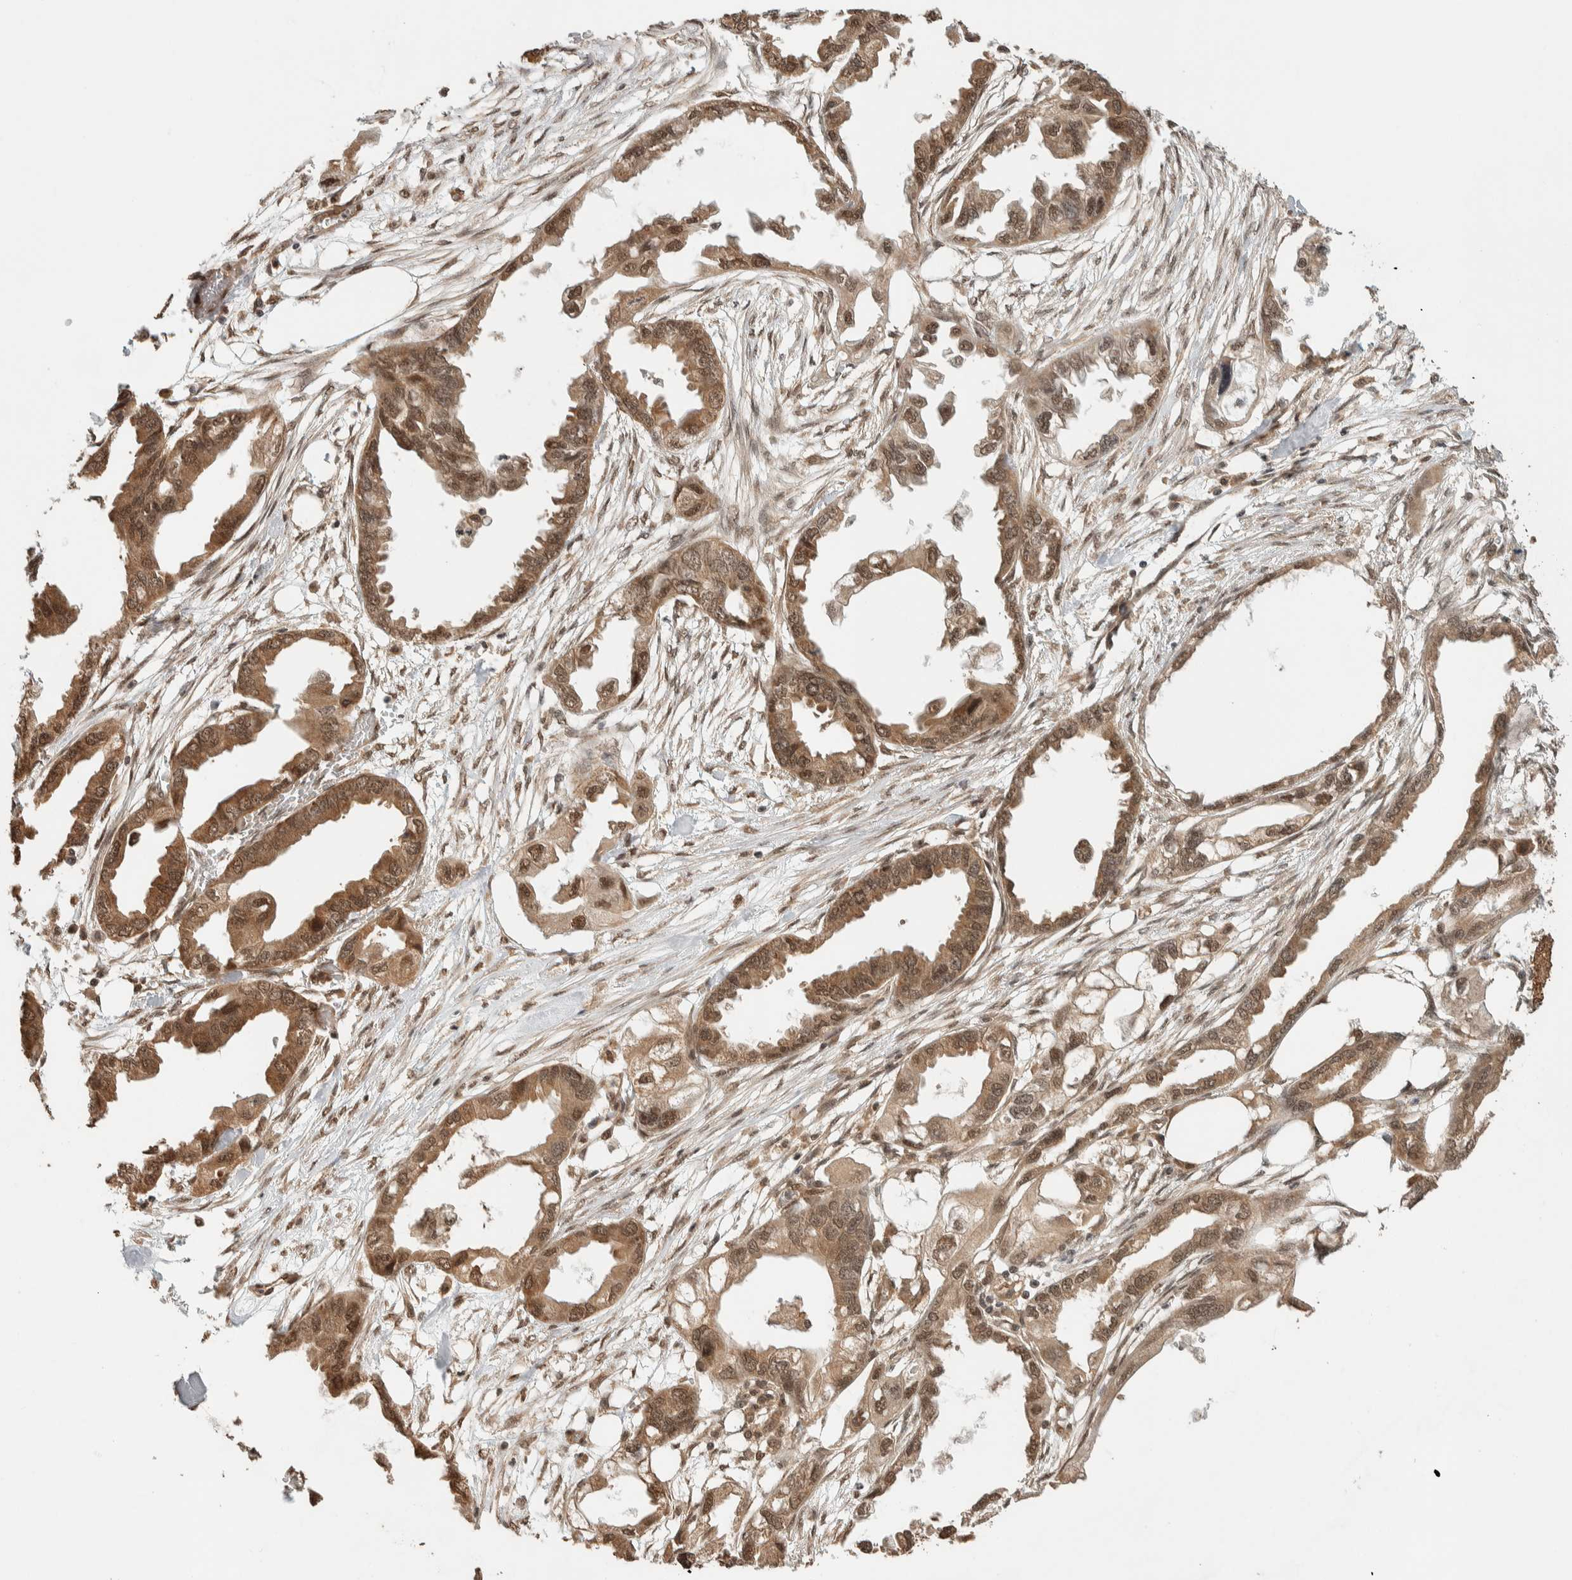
{"staining": {"intensity": "moderate", "quantity": ">75%", "location": "cytoplasmic/membranous,nuclear"}, "tissue": "endometrial cancer", "cell_type": "Tumor cells", "image_type": "cancer", "snomed": [{"axis": "morphology", "description": "Adenocarcinoma, NOS"}, {"axis": "morphology", "description": "Adenocarcinoma, metastatic, NOS"}, {"axis": "topography", "description": "Adipose tissue"}, {"axis": "topography", "description": "Endometrium"}], "caption": "Immunohistochemistry histopathology image of neoplastic tissue: endometrial adenocarcinoma stained using immunohistochemistry (IHC) reveals medium levels of moderate protein expression localized specifically in the cytoplasmic/membranous and nuclear of tumor cells, appearing as a cytoplasmic/membranous and nuclear brown color.", "gene": "ZBTB2", "patient": {"sex": "female", "age": 67}}